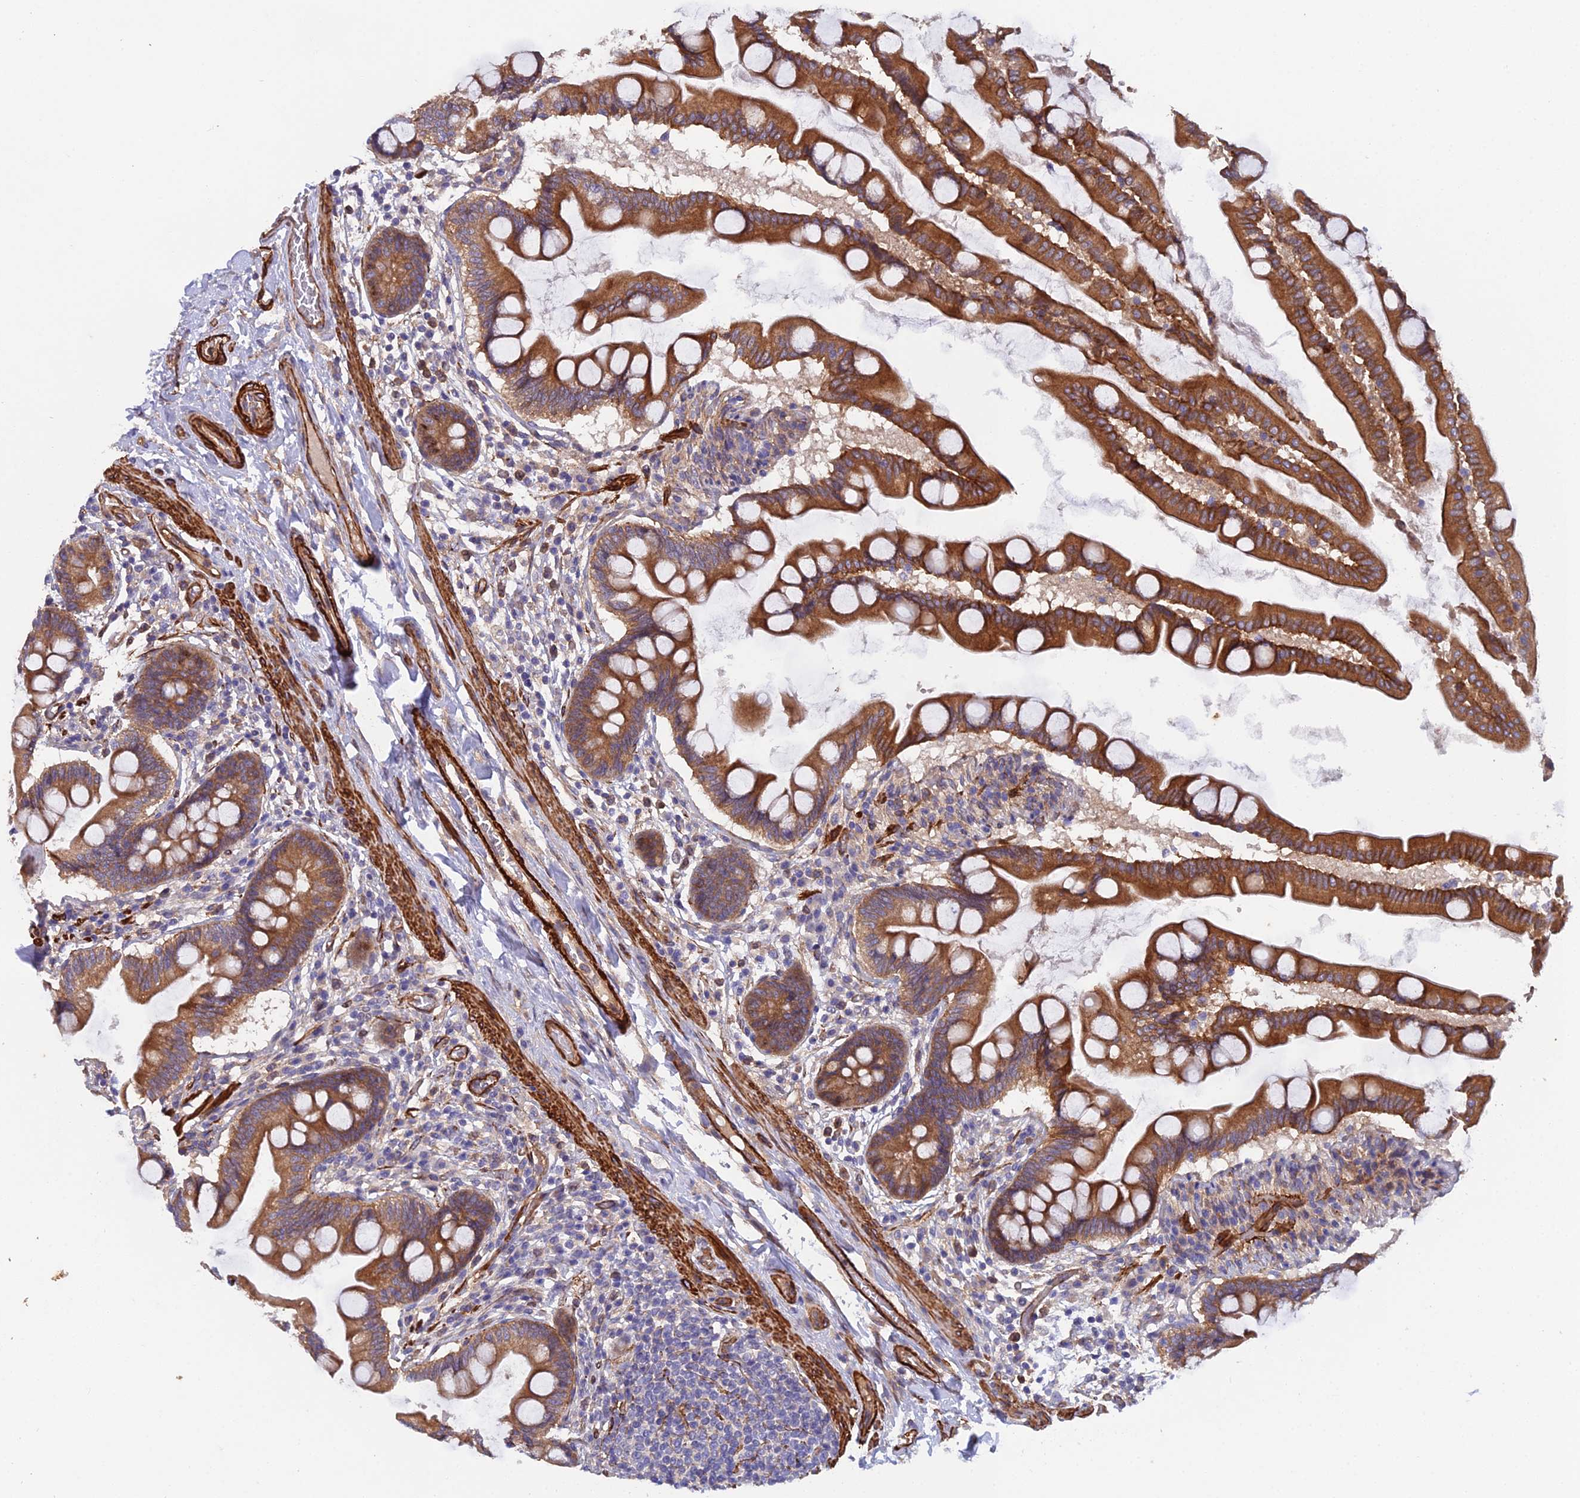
{"staining": {"intensity": "strong", "quantity": ">75%", "location": "cytoplasmic/membranous"}, "tissue": "small intestine", "cell_type": "Glandular cells", "image_type": "normal", "snomed": [{"axis": "morphology", "description": "Normal tissue, NOS"}, {"axis": "topography", "description": "Small intestine"}], "caption": "DAB immunohistochemical staining of unremarkable human small intestine exhibits strong cytoplasmic/membranous protein positivity in approximately >75% of glandular cells. (IHC, brightfield microscopy, high magnification).", "gene": "RALGAPA2", "patient": {"sex": "female", "age": 56}}